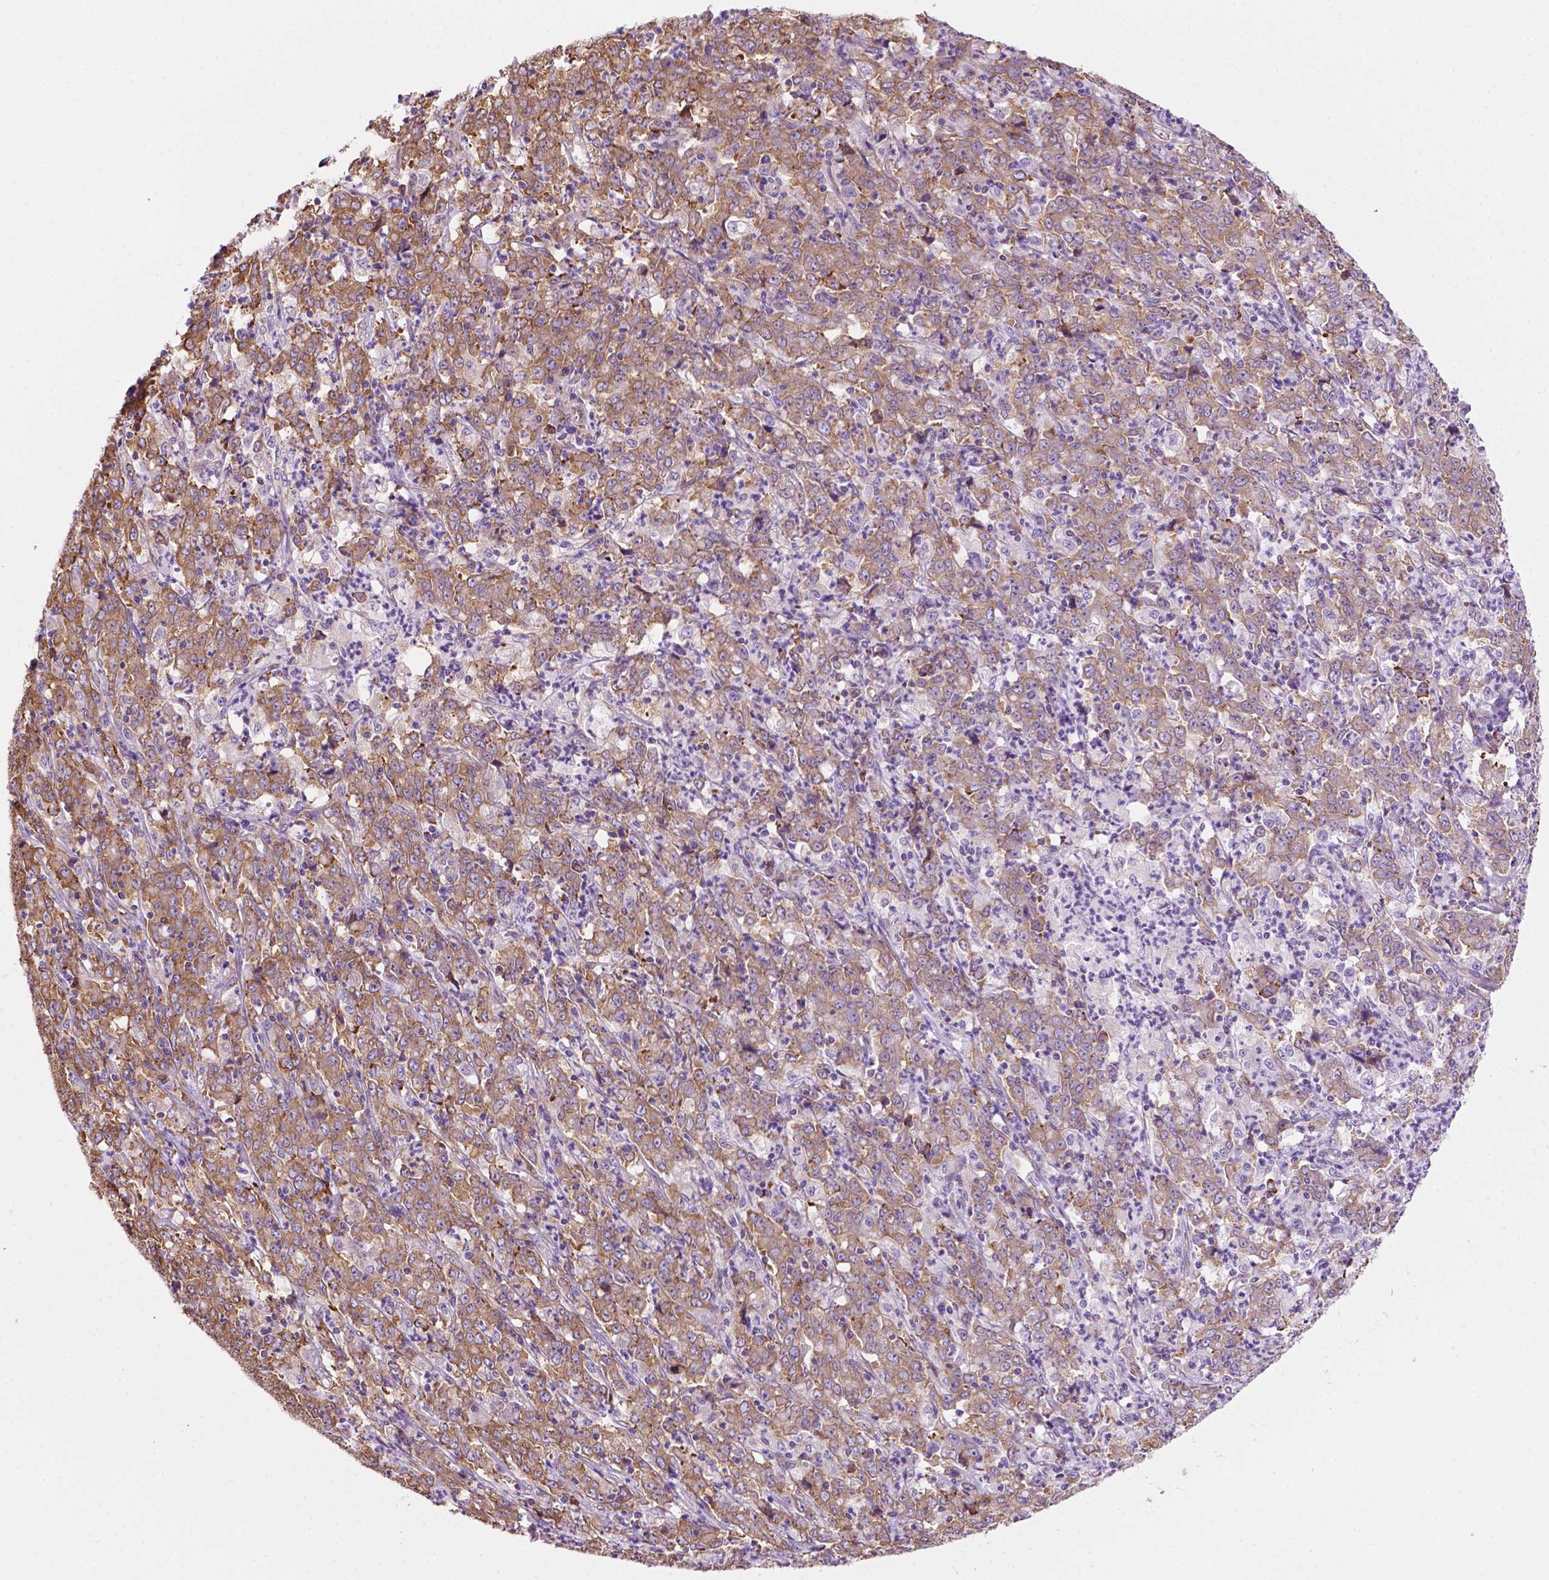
{"staining": {"intensity": "moderate", "quantity": "25%-75%", "location": "cytoplasmic/membranous"}, "tissue": "stomach cancer", "cell_type": "Tumor cells", "image_type": "cancer", "snomed": [{"axis": "morphology", "description": "Adenocarcinoma, NOS"}, {"axis": "topography", "description": "Stomach, lower"}], "caption": "The histopathology image demonstrates staining of stomach adenocarcinoma, revealing moderate cytoplasmic/membranous protein expression (brown color) within tumor cells.", "gene": "RPL29", "patient": {"sex": "female", "age": 71}}